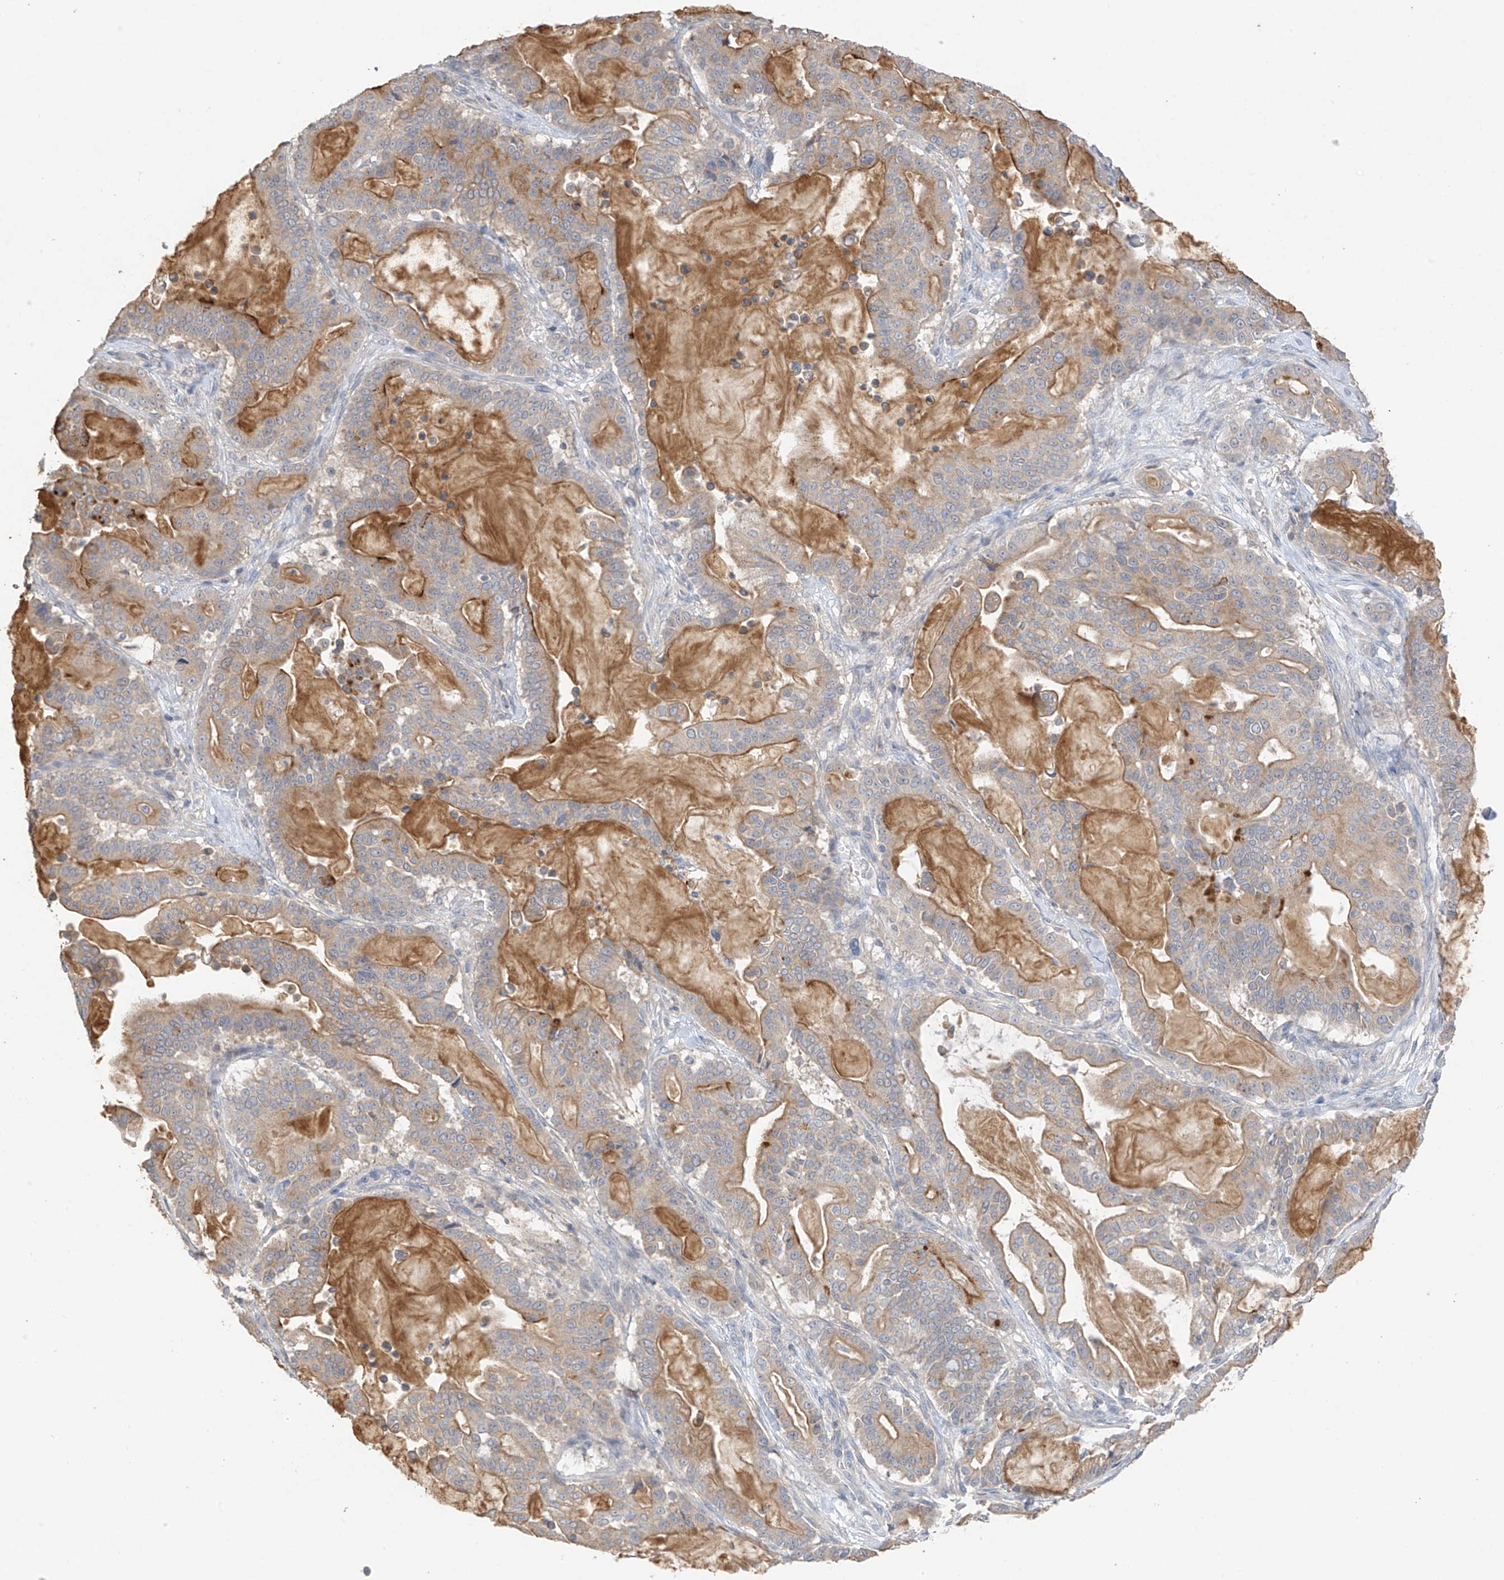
{"staining": {"intensity": "moderate", "quantity": "25%-75%", "location": "cytoplasmic/membranous"}, "tissue": "pancreatic cancer", "cell_type": "Tumor cells", "image_type": "cancer", "snomed": [{"axis": "morphology", "description": "Adenocarcinoma, NOS"}, {"axis": "topography", "description": "Pancreas"}], "caption": "Pancreatic cancer stained for a protein (brown) shows moderate cytoplasmic/membranous positive expression in about 25%-75% of tumor cells.", "gene": "CAPN13", "patient": {"sex": "male", "age": 63}}